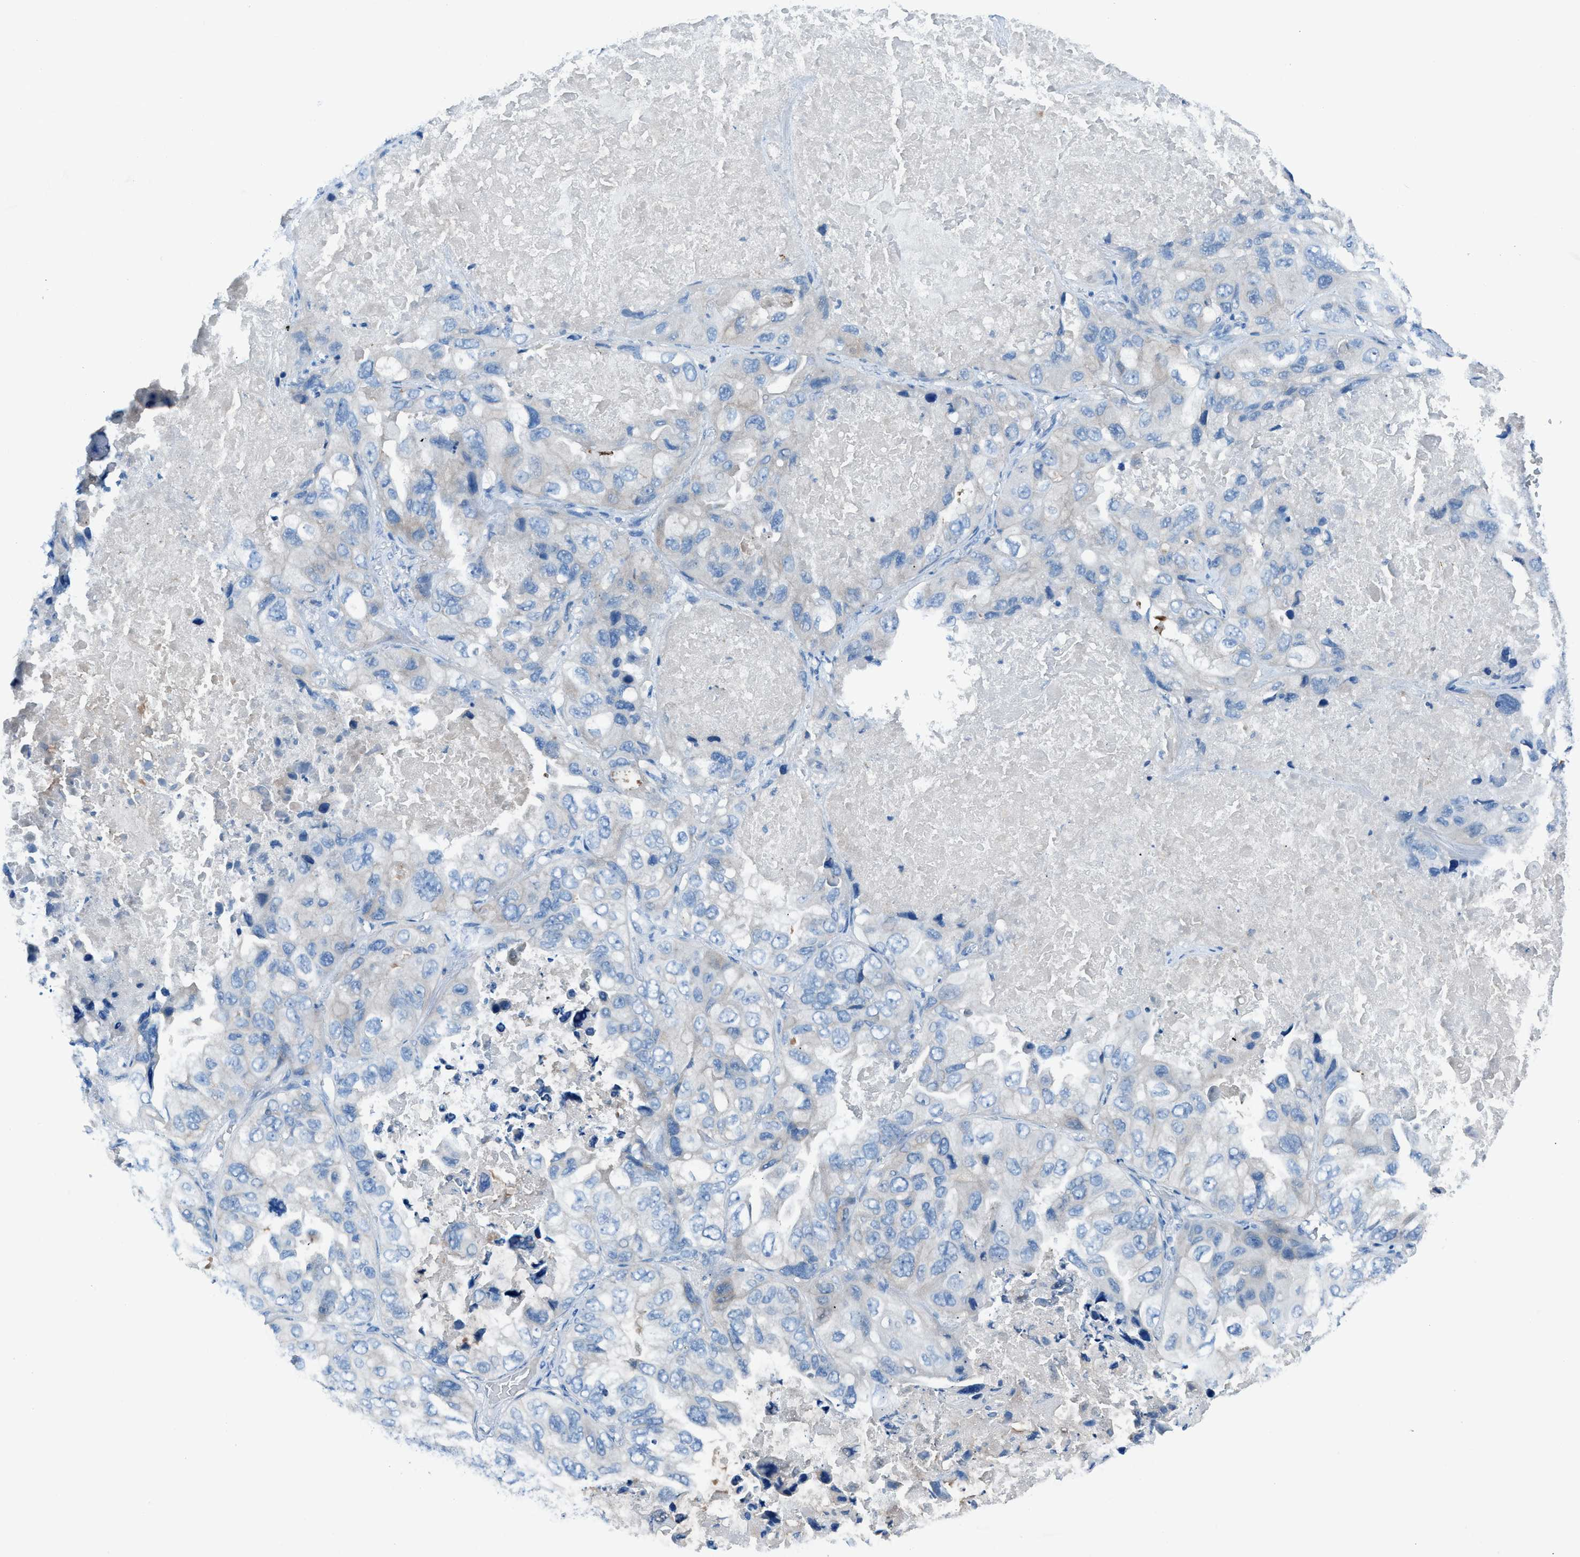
{"staining": {"intensity": "negative", "quantity": "none", "location": "none"}, "tissue": "lung cancer", "cell_type": "Tumor cells", "image_type": "cancer", "snomed": [{"axis": "morphology", "description": "Squamous cell carcinoma, NOS"}, {"axis": "topography", "description": "Lung"}], "caption": "Lung squamous cell carcinoma was stained to show a protein in brown. There is no significant positivity in tumor cells.", "gene": "C5AR2", "patient": {"sex": "female", "age": 73}}